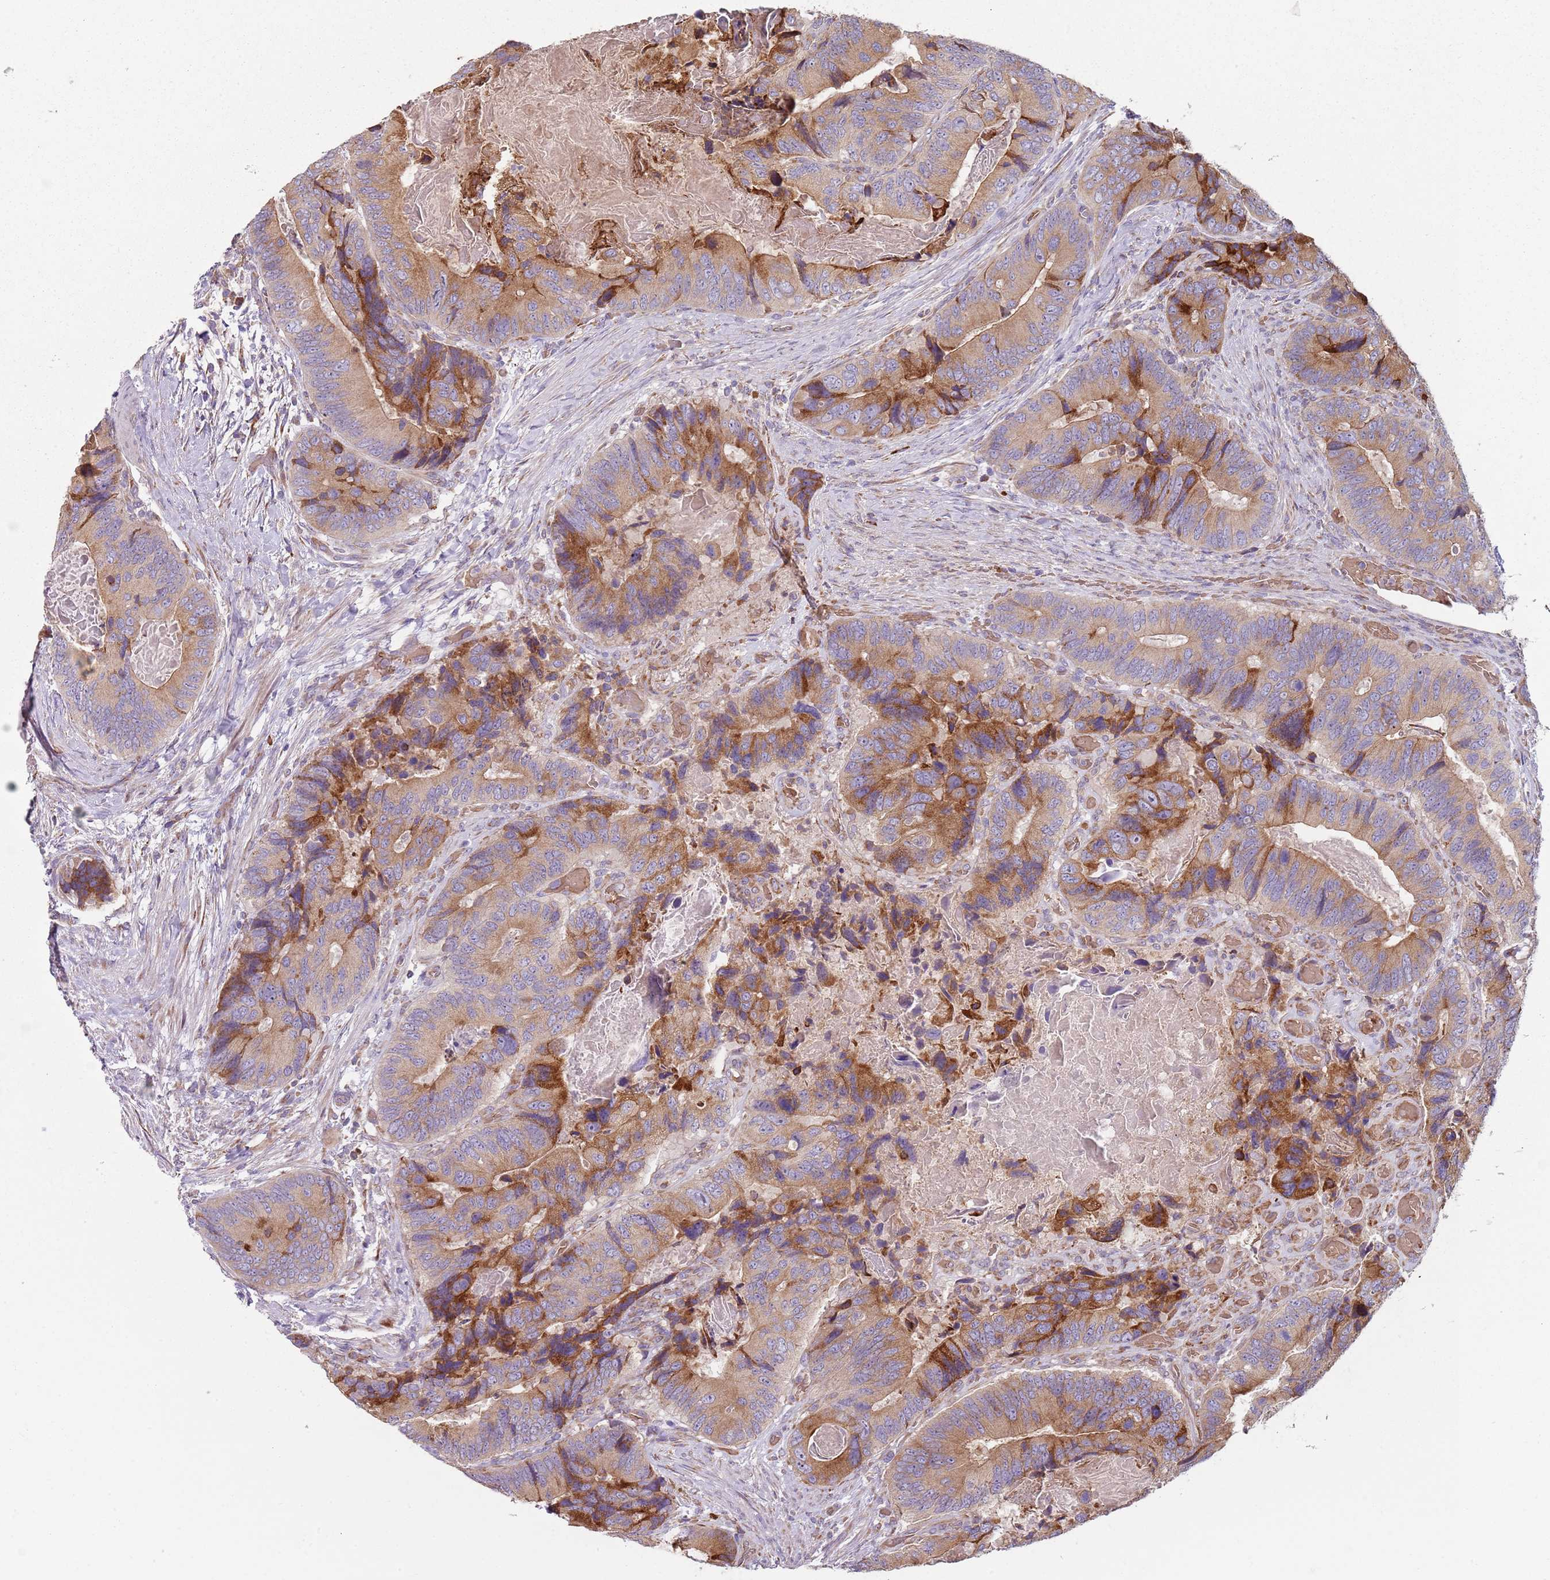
{"staining": {"intensity": "moderate", "quantity": "<25%", "location": "cytoplasmic/membranous"}, "tissue": "colorectal cancer", "cell_type": "Tumor cells", "image_type": "cancer", "snomed": [{"axis": "morphology", "description": "Adenocarcinoma, NOS"}, {"axis": "topography", "description": "Colon"}], "caption": "A photomicrograph of colorectal cancer stained for a protein shows moderate cytoplasmic/membranous brown staining in tumor cells.", "gene": "SPATA2", "patient": {"sex": "male", "age": 84}}